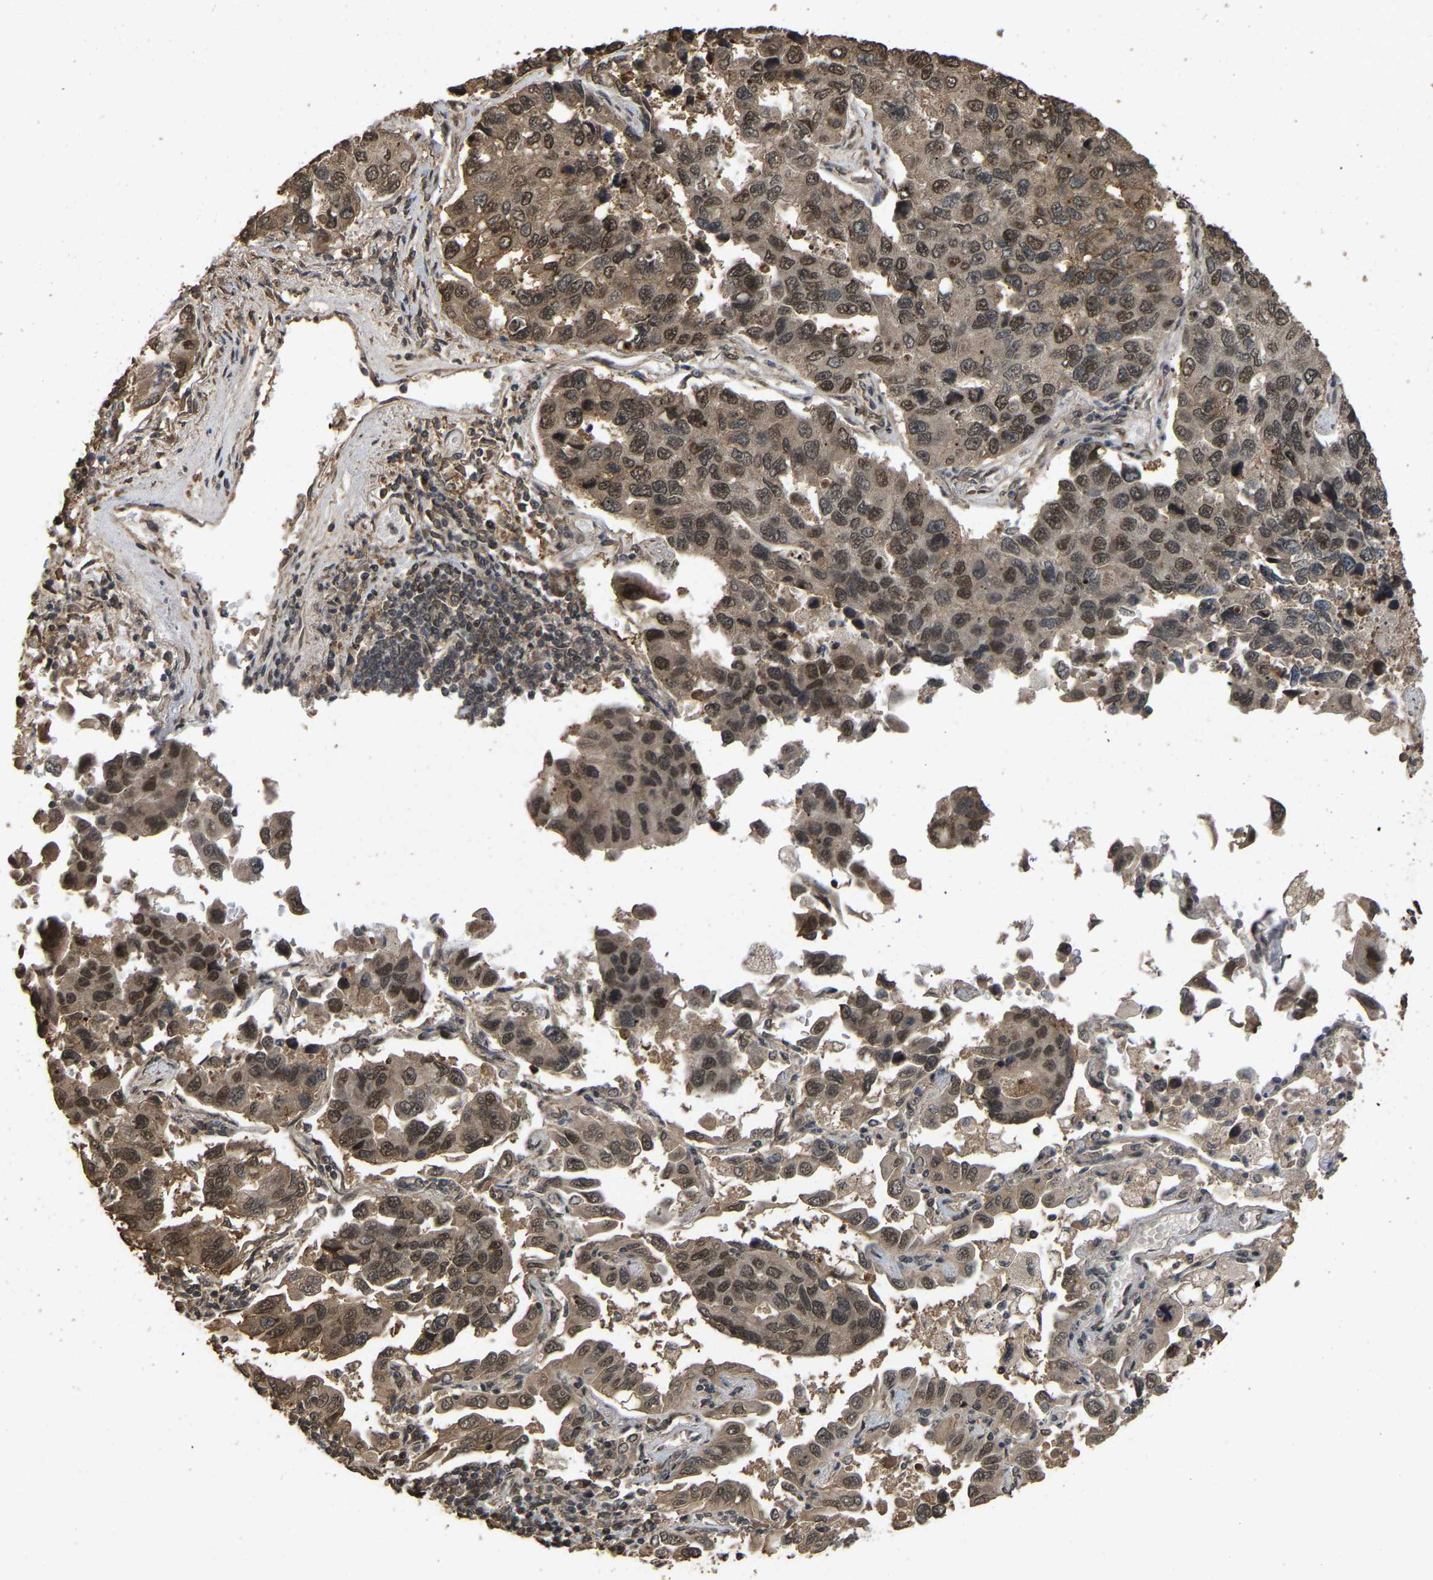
{"staining": {"intensity": "moderate", "quantity": ">75%", "location": "cytoplasmic/membranous,nuclear"}, "tissue": "lung cancer", "cell_type": "Tumor cells", "image_type": "cancer", "snomed": [{"axis": "morphology", "description": "Adenocarcinoma, NOS"}, {"axis": "topography", "description": "Lung"}], "caption": "Protein expression analysis of human lung cancer reveals moderate cytoplasmic/membranous and nuclear staining in about >75% of tumor cells.", "gene": "ARHGAP23", "patient": {"sex": "male", "age": 64}}